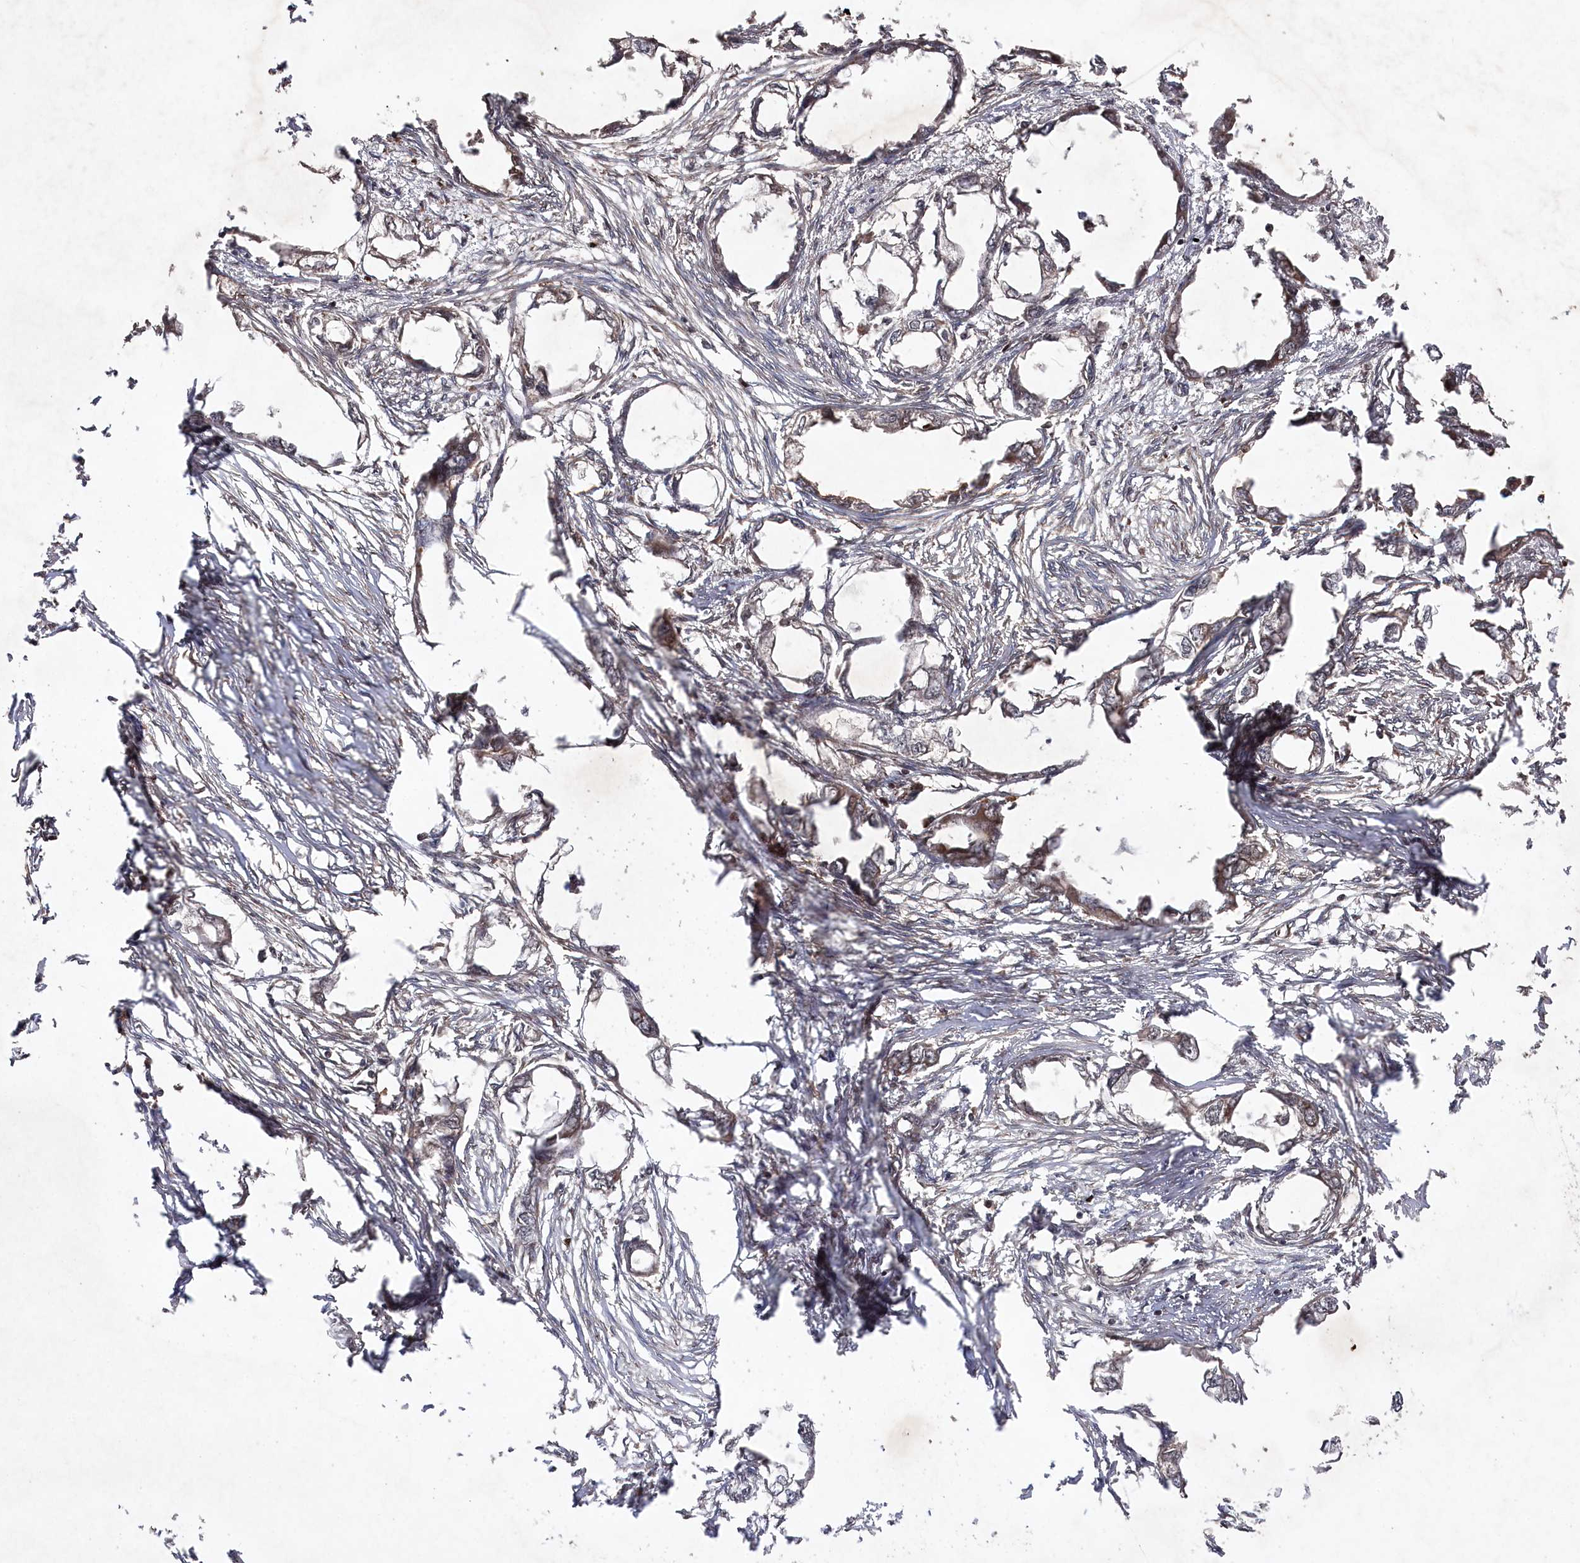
{"staining": {"intensity": "weak", "quantity": "<25%", "location": "cytoplasmic/membranous"}, "tissue": "endometrial cancer", "cell_type": "Tumor cells", "image_type": "cancer", "snomed": [{"axis": "morphology", "description": "Adenocarcinoma, NOS"}, {"axis": "morphology", "description": "Adenocarcinoma, metastatic, NOS"}, {"axis": "topography", "description": "Adipose tissue"}, {"axis": "topography", "description": "Endometrium"}], "caption": "IHC image of neoplastic tissue: human metastatic adenocarcinoma (endometrial) stained with DAB (3,3'-diaminobenzidine) demonstrates no significant protein expression in tumor cells. The staining was performed using DAB (3,3'-diaminobenzidine) to visualize the protein expression in brown, while the nuclei were stained in blue with hematoxylin (Magnification: 20x).", "gene": "BORCS7", "patient": {"sex": "female", "age": 67}}